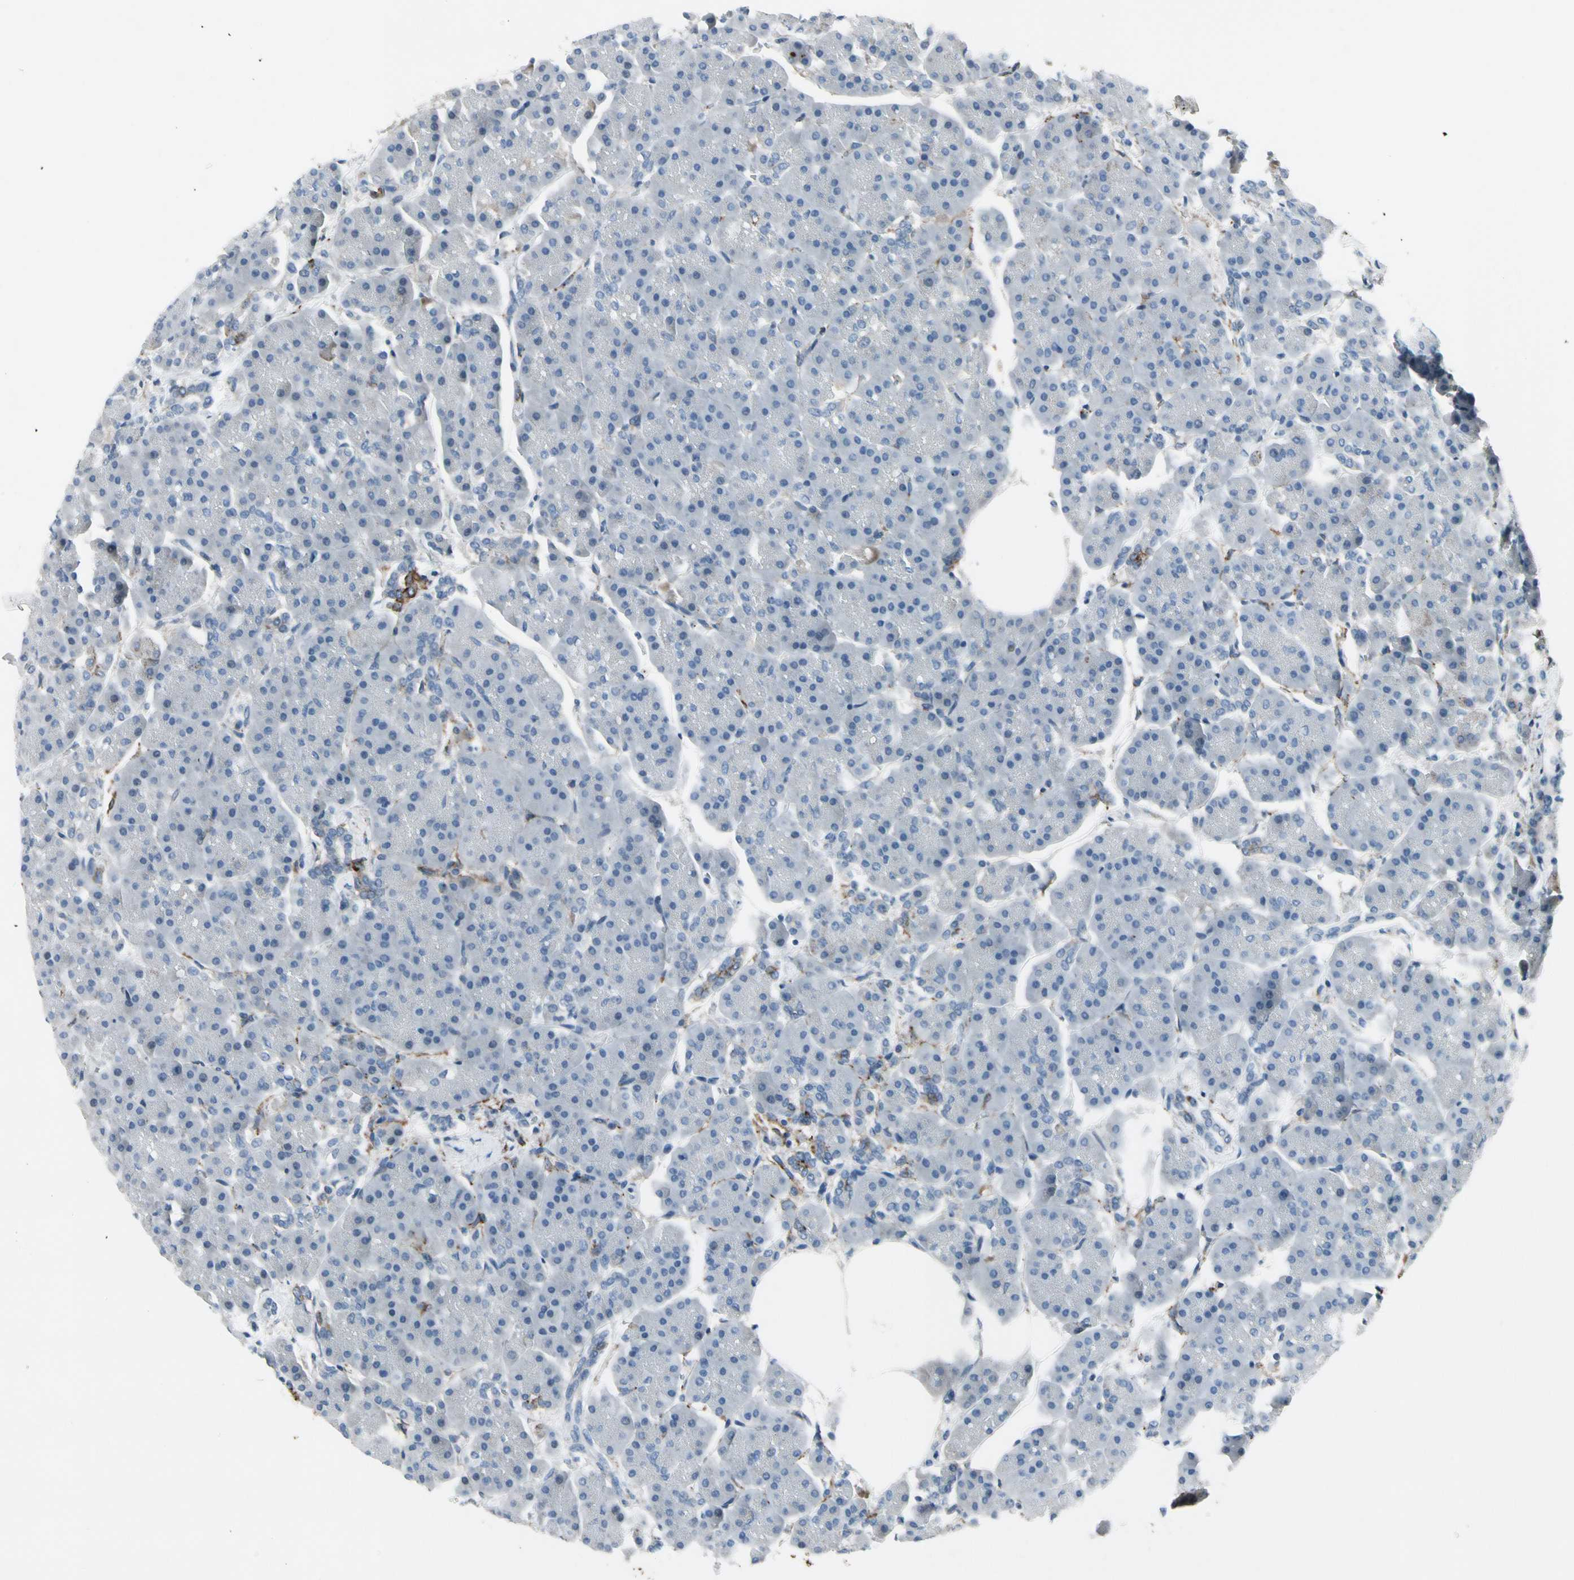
{"staining": {"intensity": "negative", "quantity": "none", "location": "none"}, "tissue": "pancreas", "cell_type": "Exocrine glandular cells", "image_type": "normal", "snomed": [{"axis": "morphology", "description": "Normal tissue, NOS"}, {"axis": "topography", "description": "Pancreas"}], "caption": "Immunohistochemistry micrograph of unremarkable pancreas: pancreas stained with DAB displays no significant protein positivity in exocrine glandular cells. (DAB immunohistochemistry with hematoxylin counter stain).", "gene": "PIGR", "patient": {"sex": "female", "age": 70}}